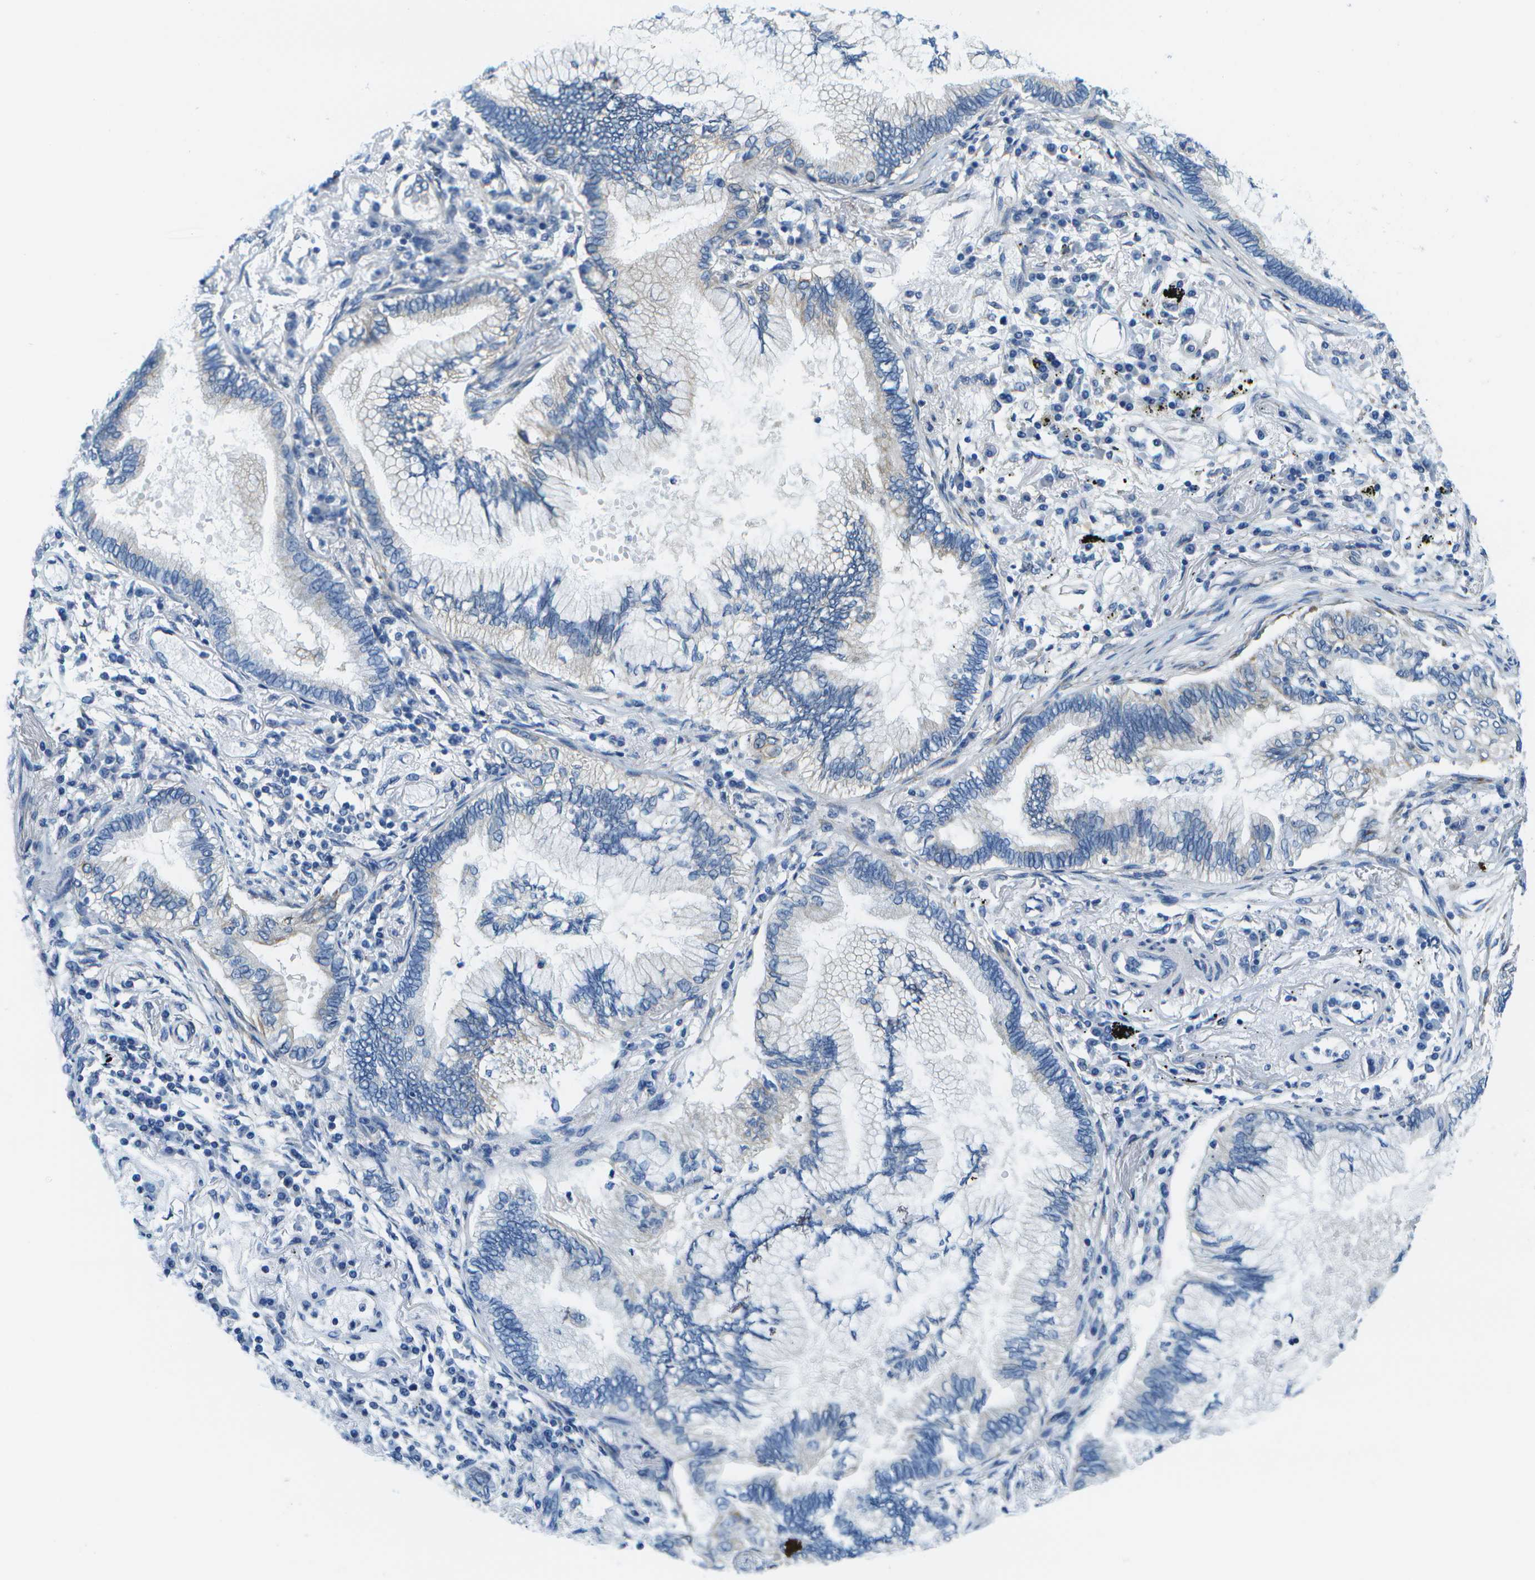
{"staining": {"intensity": "negative", "quantity": "none", "location": "none"}, "tissue": "lung cancer", "cell_type": "Tumor cells", "image_type": "cancer", "snomed": [{"axis": "morphology", "description": "Normal tissue, NOS"}, {"axis": "morphology", "description": "Adenocarcinoma, NOS"}, {"axis": "topography", "description": "Bronchus"}, {"axis": "topography", "description": "Lung"}], "caption": "Immunohistochemistry (IHC) photomicrograph of lung adenocarcinoma stained for a protein (brown), which reveals no positivity in tumor cells. (Brightfield microscopy of DAB IHC at high magnification).", "gene": "P3H1", "patient": {"sex": "female", "age": 70}}